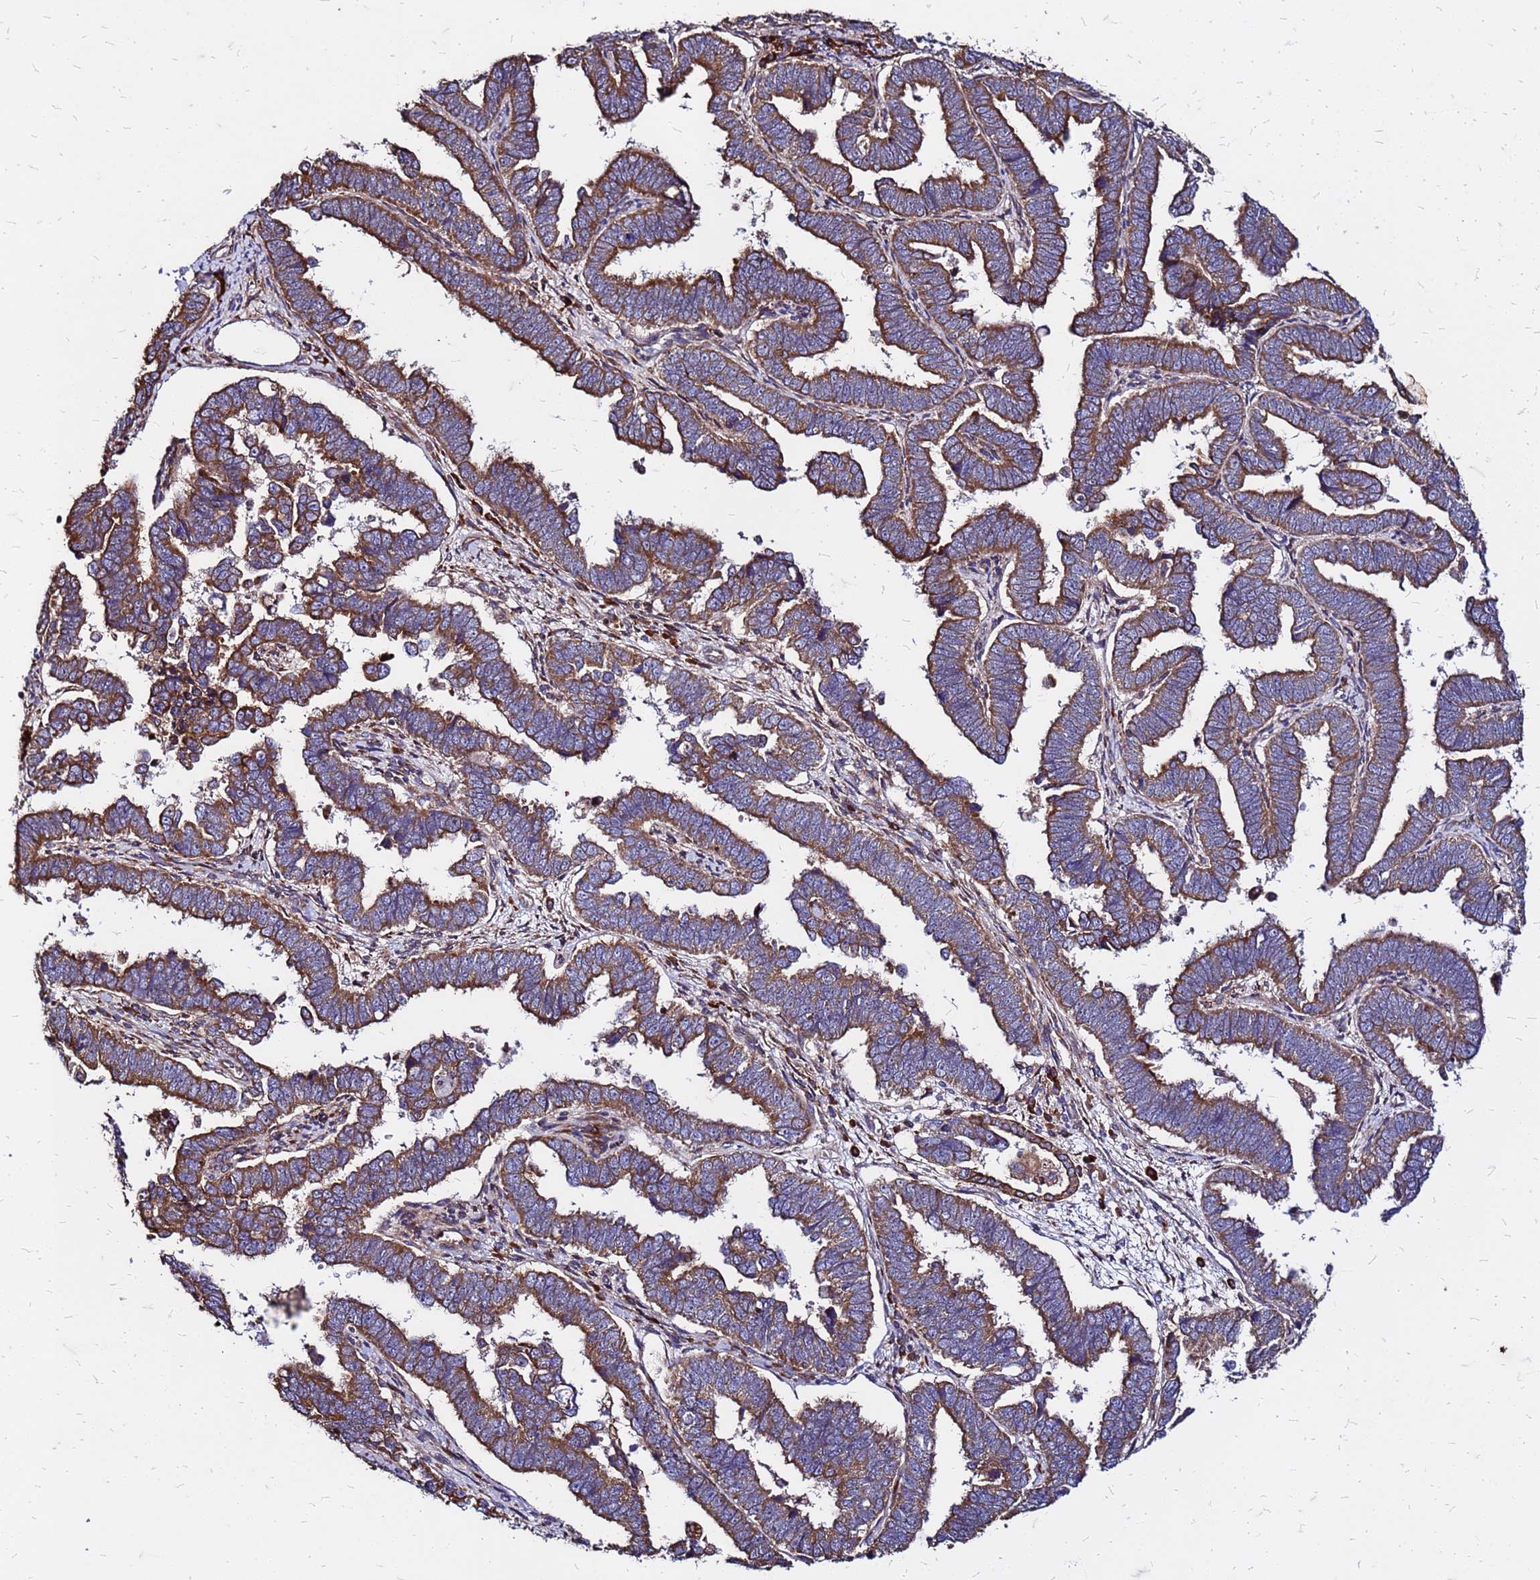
{"staining": {"intensity": "strong", "quantity": ">75%", "location": "cytoplasmic/membranous"}, "tissue": "endometrial cancer", "cell_type": "Tumor cells", "image_type": "cancer", "snomed": [{"axis": "morphology", "description": "Adenocarcinoma, NOS"}, {"axis": "topography", "description": "Endometrium"}], "caption": "This photomicrograph shows IHC staining of adenocarcinoma (endometrial), with high strong cytoplasmic/membranous staining in about >75% of tumor cells.", "gene": "VMO1", "patient": {"sex": "female", "age": 75}}